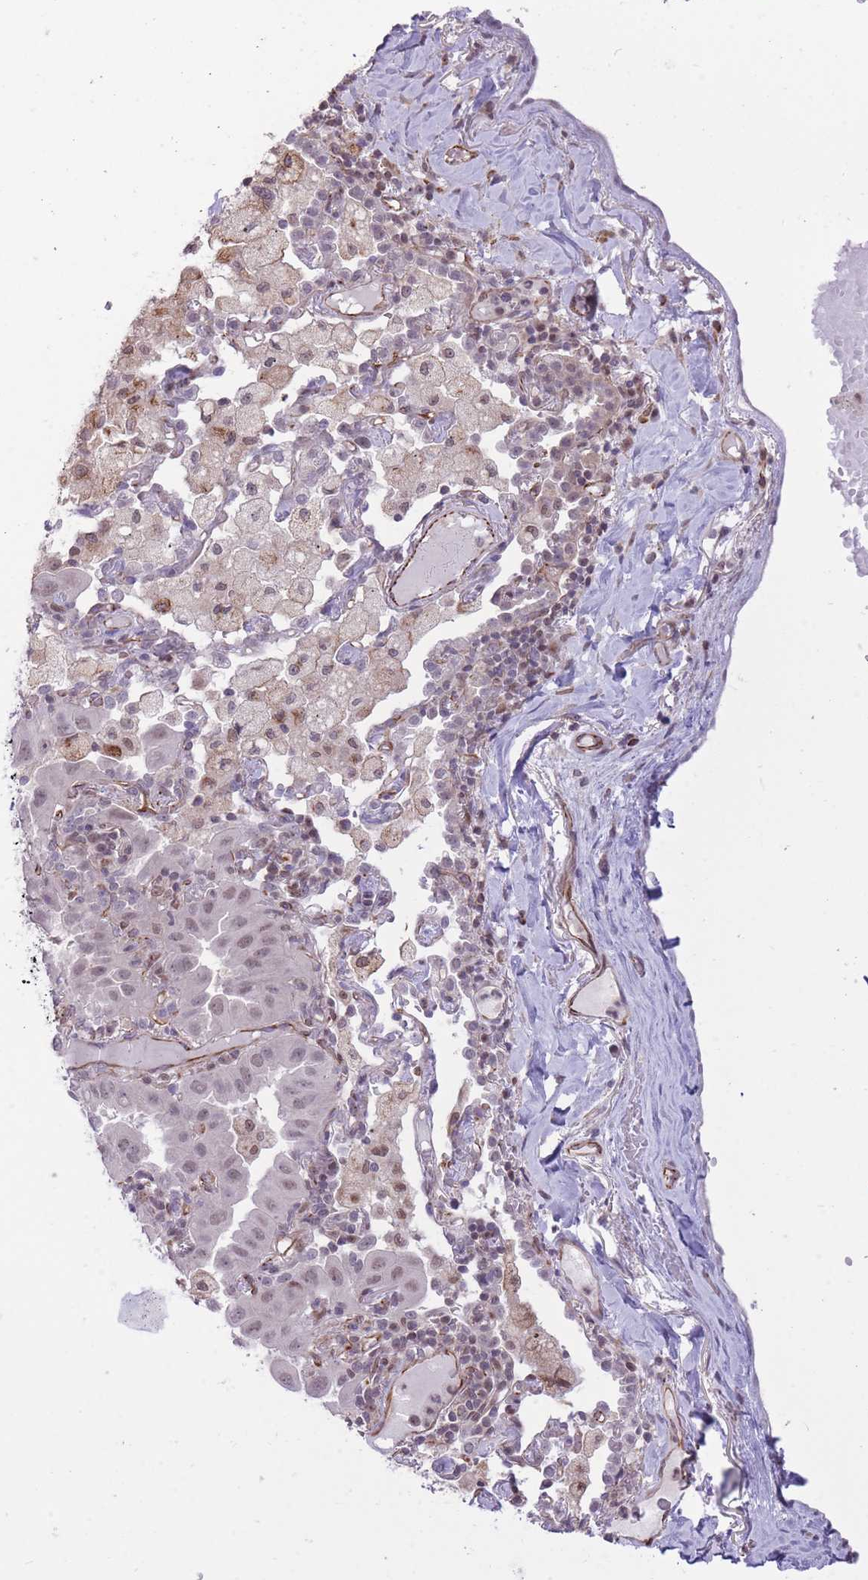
{"staining": {"intensity": "weak", "quantity": ">75%", "location": "nuclear"}, "tissue": "lung cancer", "cell_type": "Tumor cells", "image_type": "cancer", "snomed": [{"axis": "morphology", "description": "Adenocarcinoma, NOS"}, {"axis": "topography", "description": "Lung"}], "caption": "Human adenocarcinoma (lung) stained for a protein (brown) shows weak nuclear positive expression in approximately >75% of tumor cells.", "gene": "ELL", "patient": {"sex": "male", "age": 64}}